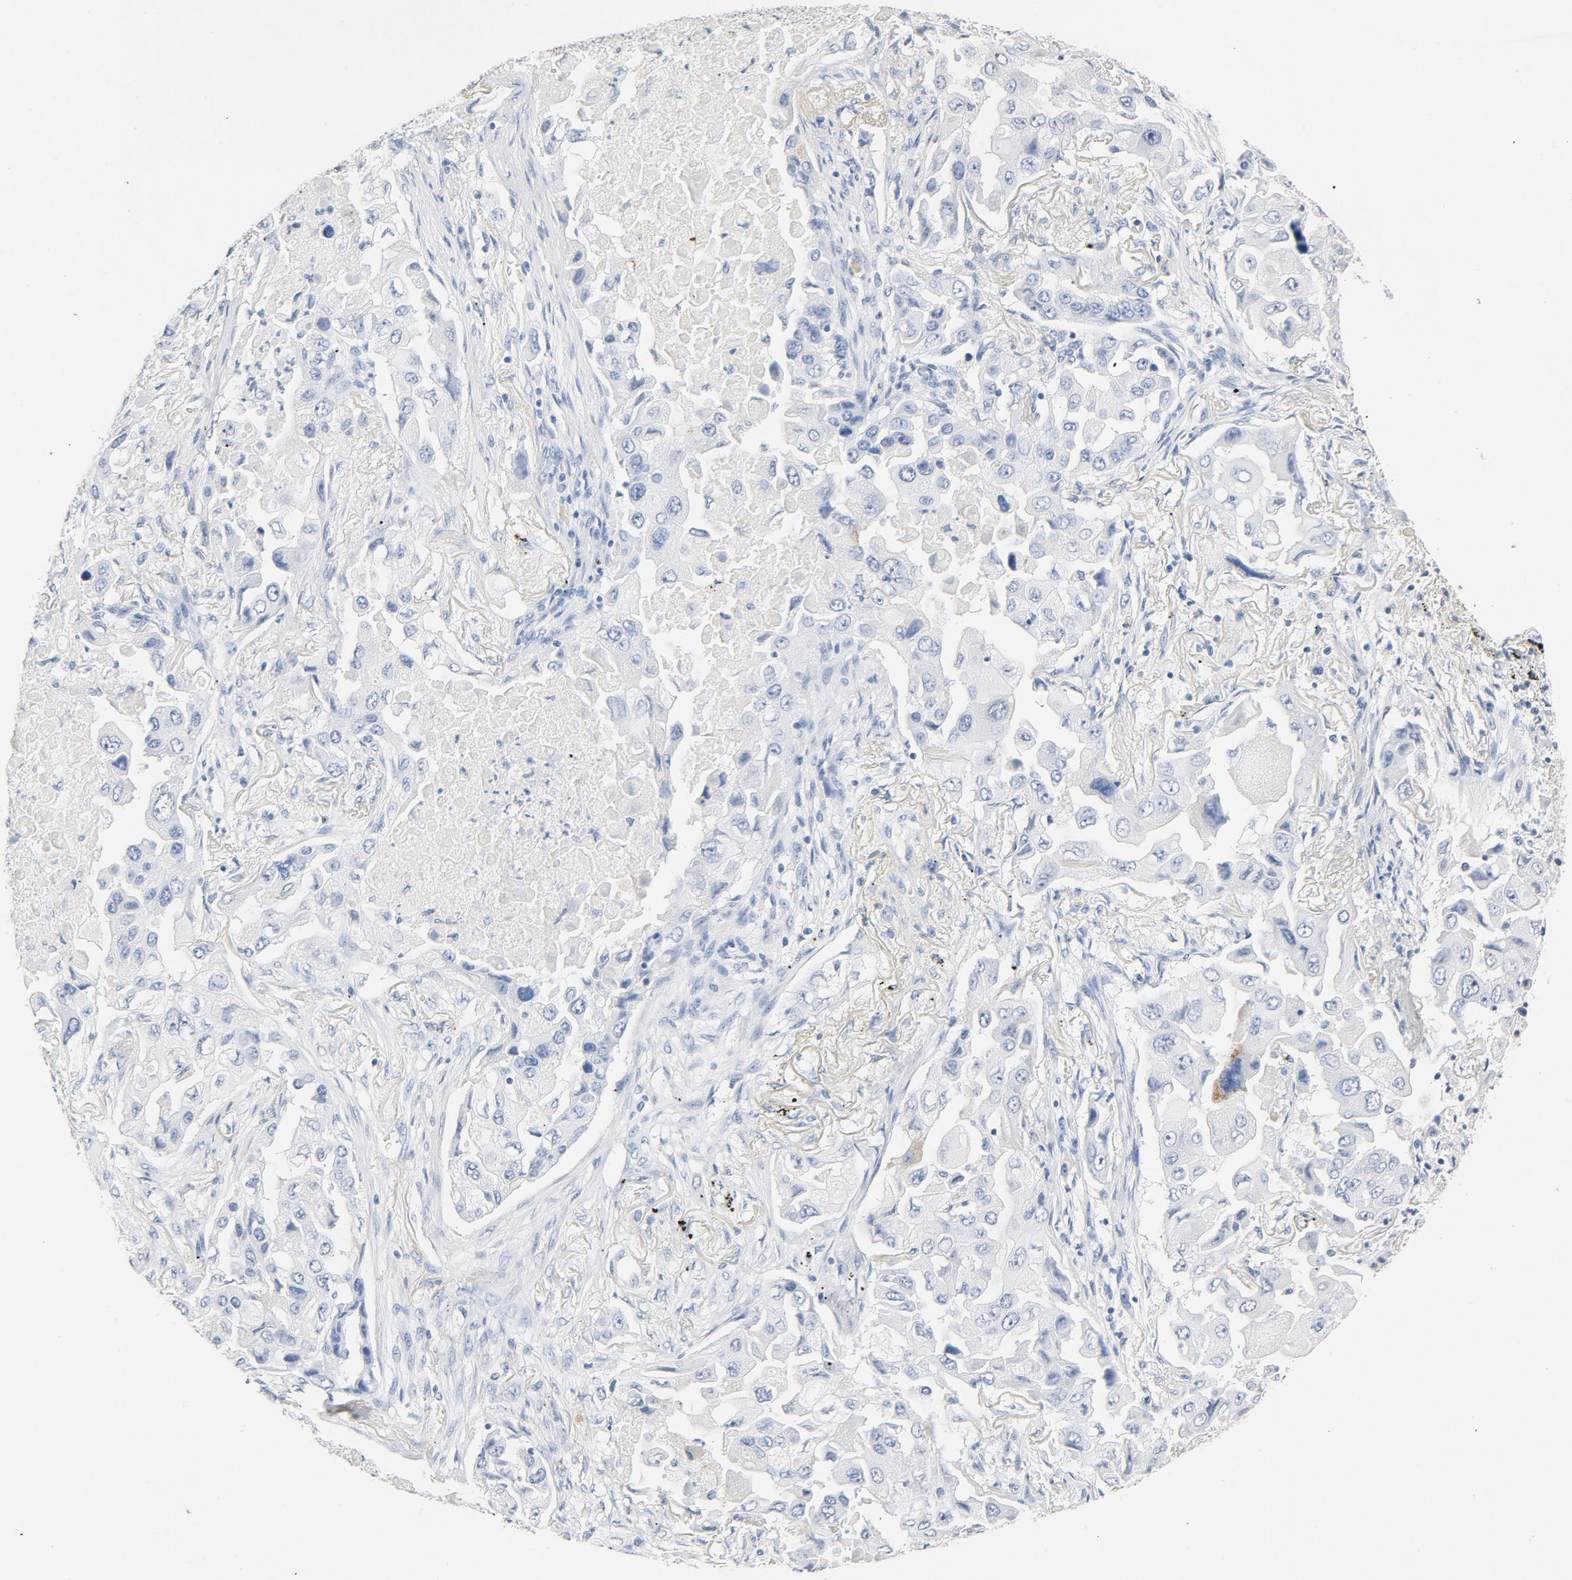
{"staining": {"intensity": "negative", "quantity": "none", "location": "none"}, "tissue": "lung cancer", "cell_type": "Tumor cells", "image_type": "cancer", "snomed": [{"axis": "morphology", "description": "Adenocarcinoma, NOS"}, {"axis": "topography", "description": "Lung"}], "caption": "Tumor cells are negative for brown protein staining in lung cancer.", "gene": "PTPRB", "patient": {"sex": "female", "age": 65}}